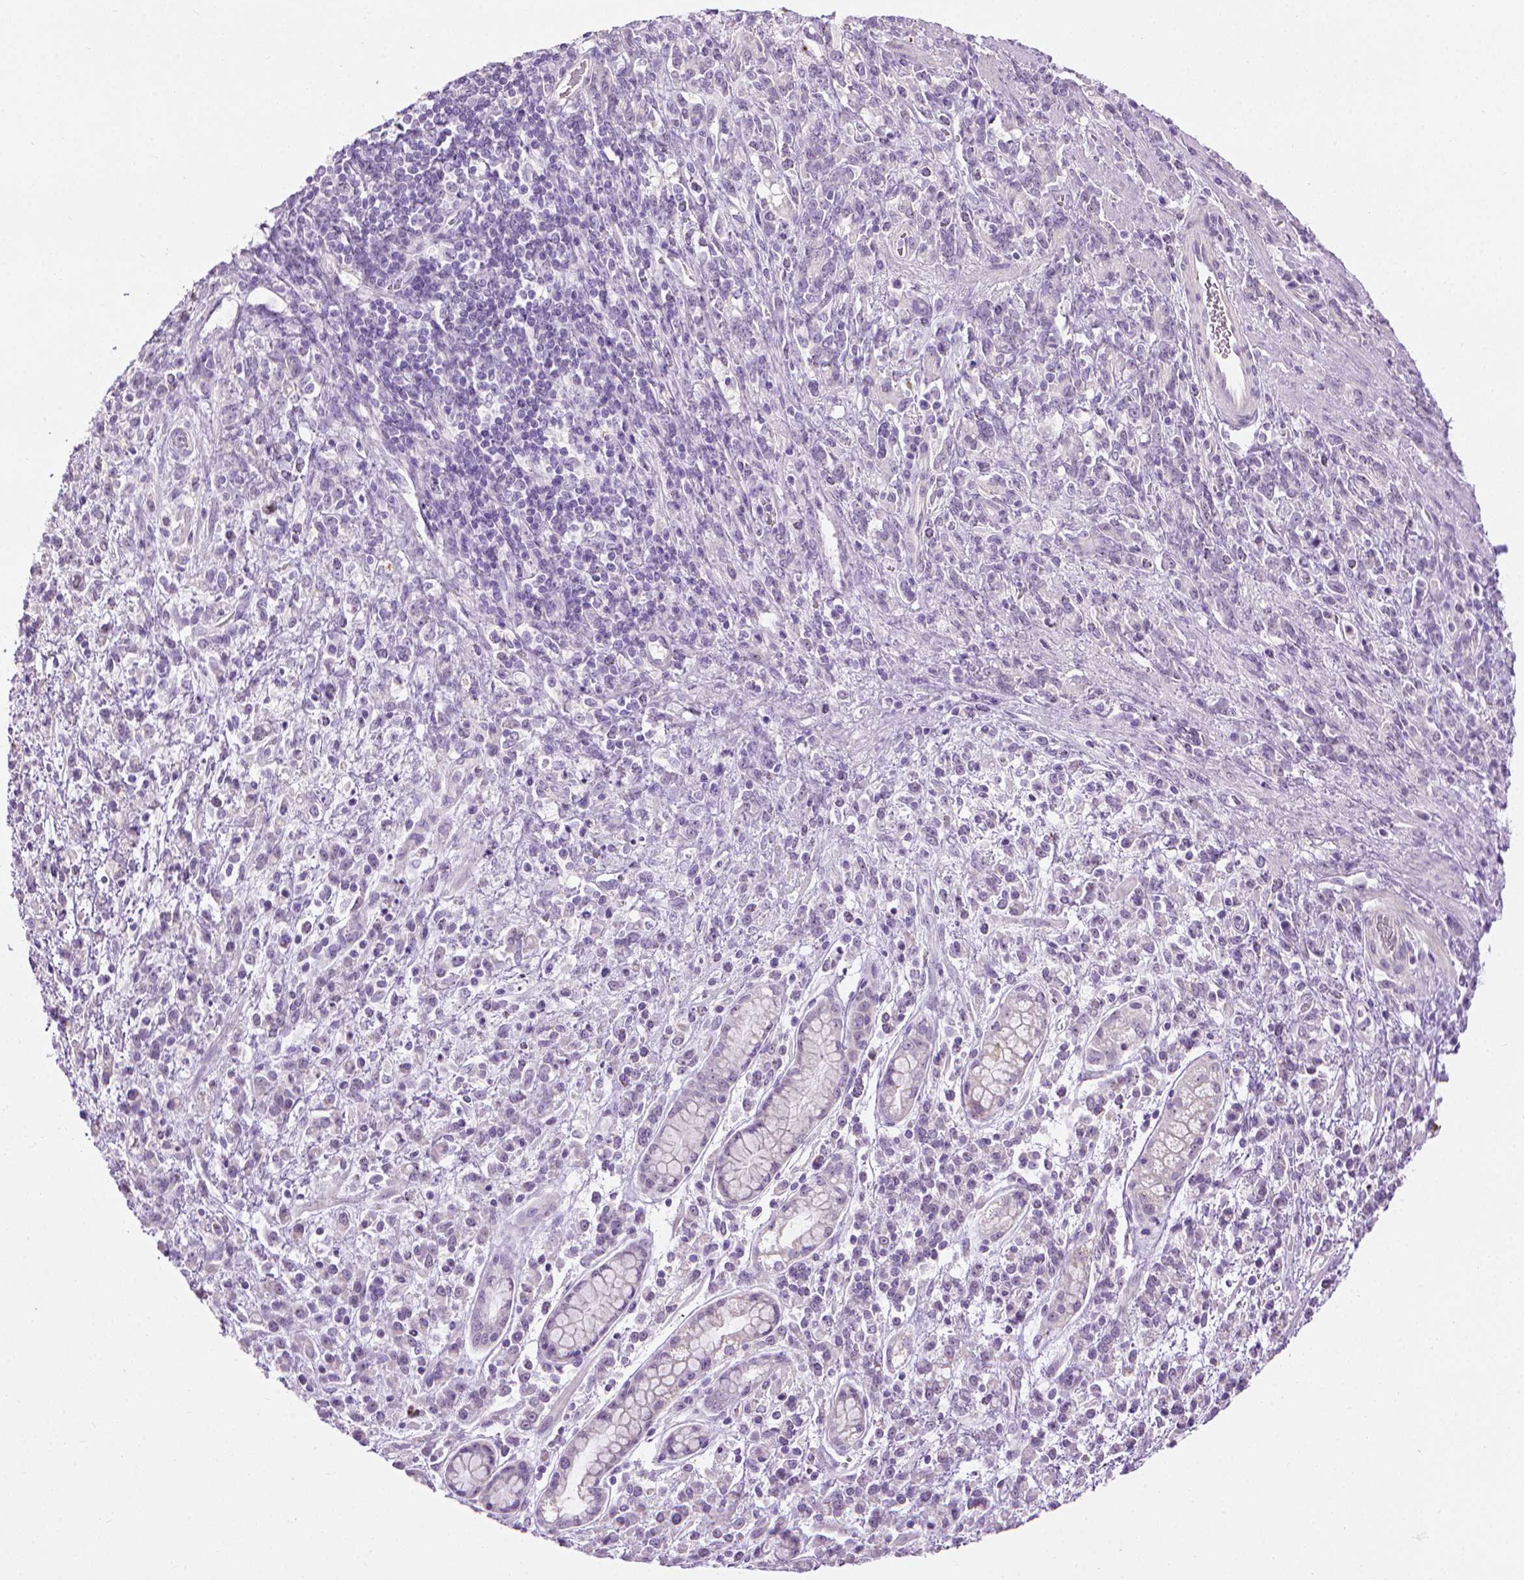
{"staining": {"intensity": "negative", "quantity": "none", "location": "none"}, "tissue": "stomach cancer", "cell_type": "Tumor cells", "image_type": "cancer", "snomed": [{"axis": "morphology", "description": "Adenocarcinoma, NOS"}, {"axis": "topography", "description": "Stomach"}], "caption": "Micrograph shows no significant protein staining in tumor cells of adenocarcinoma (stomach).", "gene": "UTP4", "patient": {"sex": "female", "age": 57}}